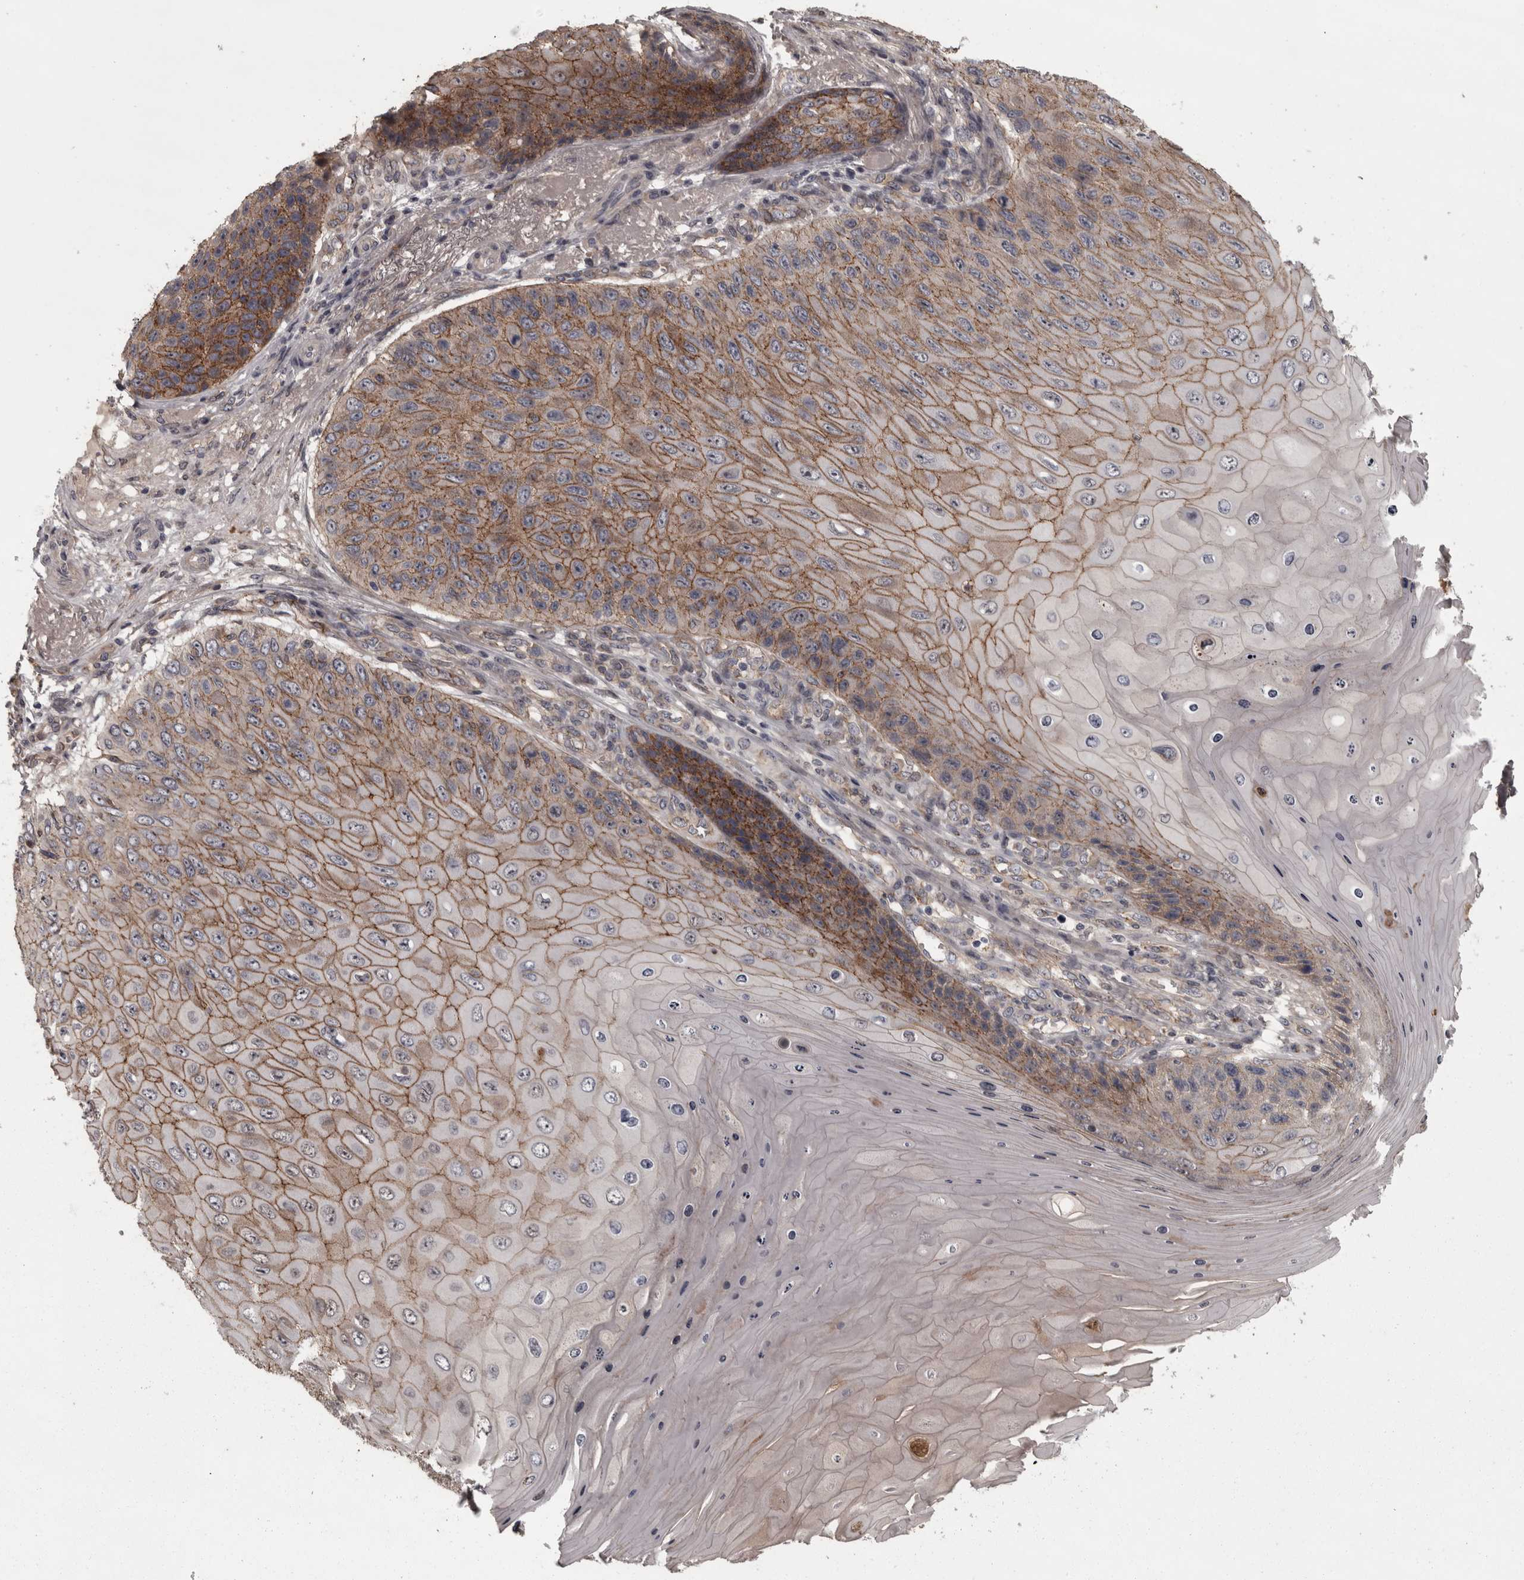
{"staining": {"intensity": "moderate", "quantity": "25%-75%", "location": "cytoplasmic/membranous"}, "tissue": "skin cancer", "cell_type": "Tumor cells", "image_type": "cancer", "snomed": [{"axis": "morphology", "description": "Squamous cell carcinoma, NOS"}, {"axis": "topography", "description": "Skin"}], "caption": "A medium amount of moderate cytoplasmic/membranous staining is present in about 25%-75% of tumor cells in skin cancer (squamous cell carcinoma) tissue.", "gene": "PCDH17", "patient": {"sex": "female", "age": 88}}